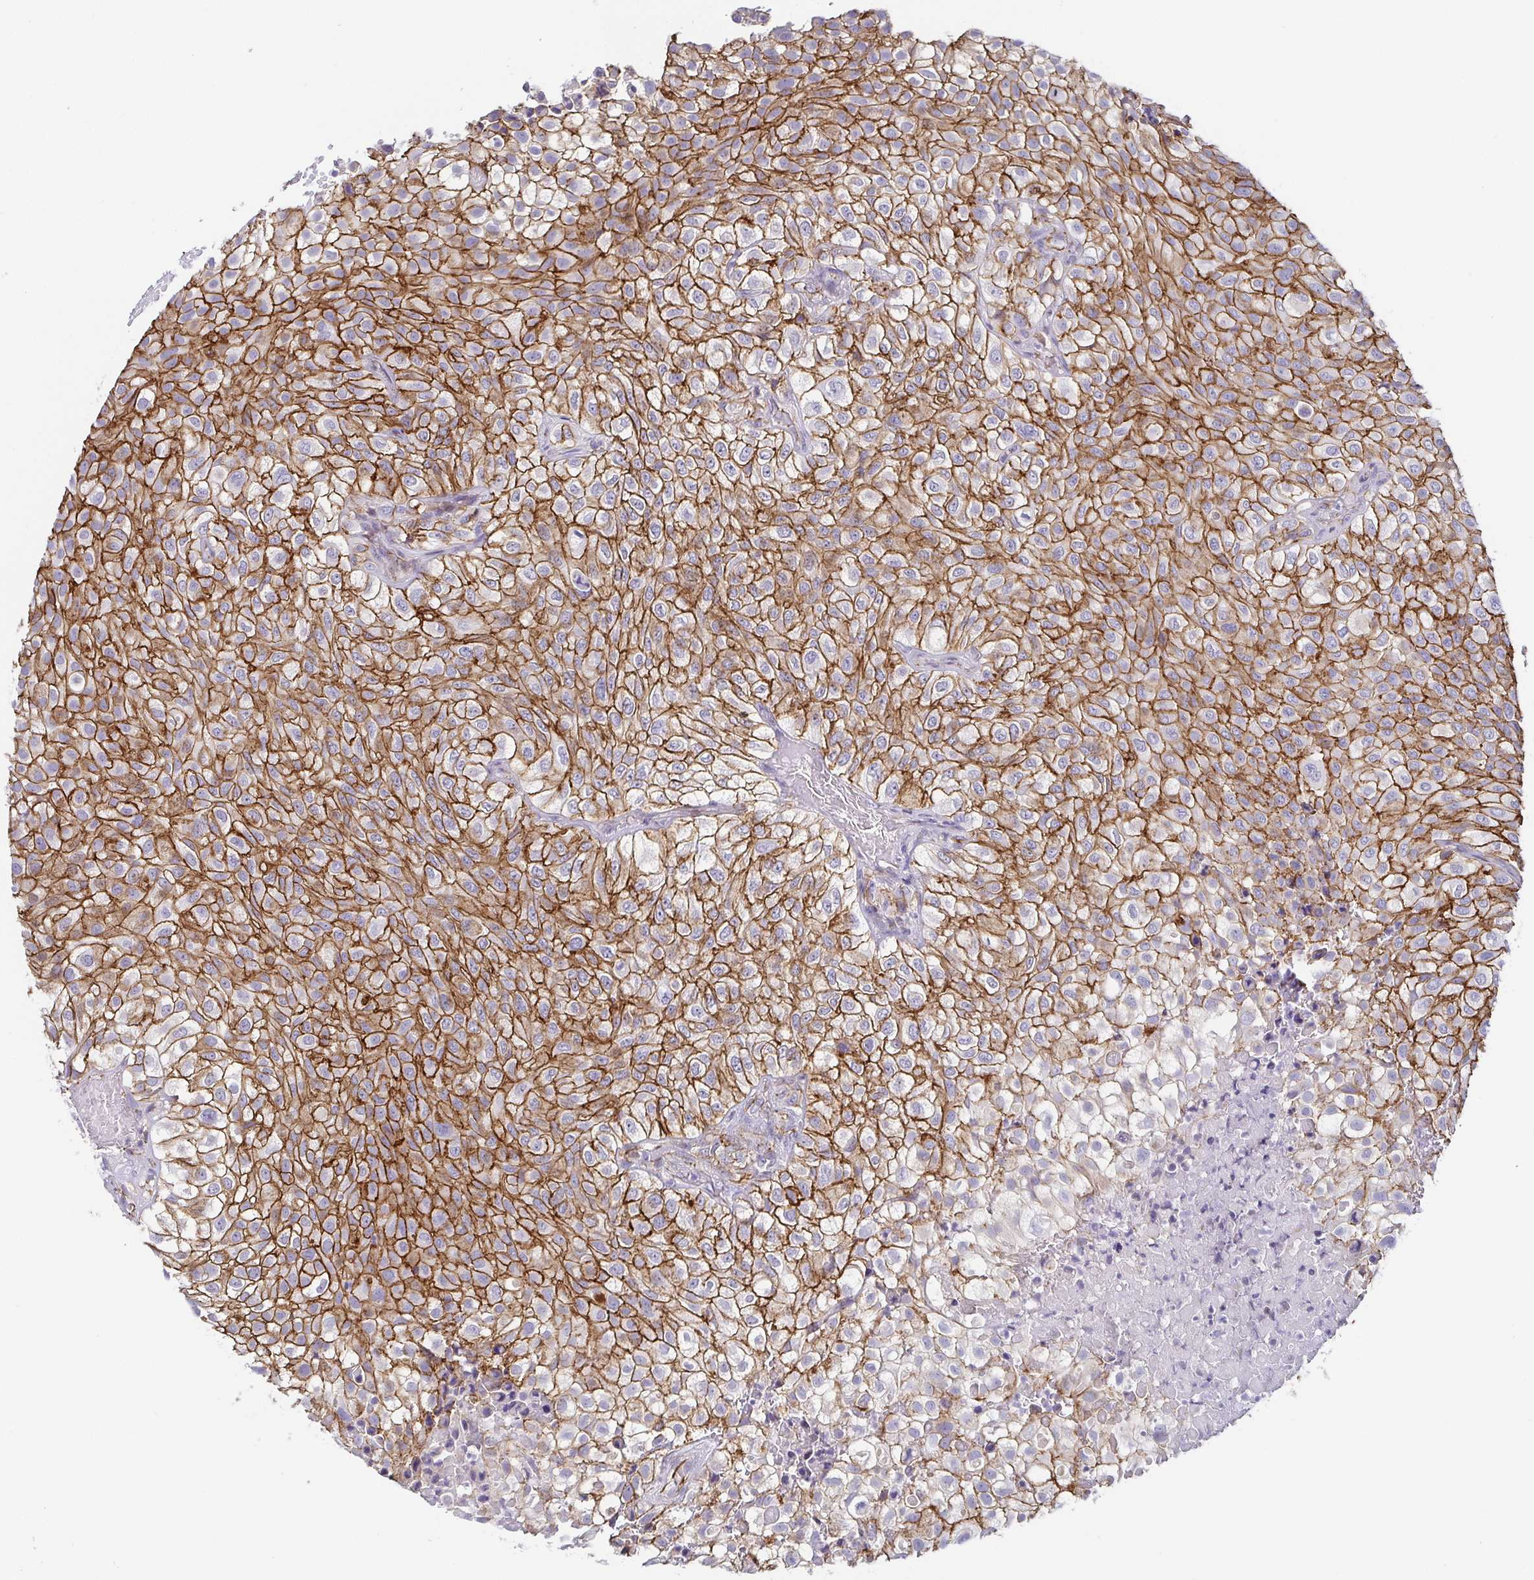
{"staining": {"intensity": "moderate", "quantity": ">75%", "location": "cytoplasmic/membranous"}, "tissue": "urothelial cancer", "cell_type": "Tumor cells", "image_type": "cancer", "snomed": [{"axis": "morphology", "description": "Urothelial carcinoma, High grade"}, {"axis": "topography", "description": "Urinary bladder"}], "caption": "Immunohistochemistry image of neoplastic tissue: human urothelial carcinoma (high-grade) stained using IHC exhibits medium levels of moderate protein expression localized specifically in the cytoplasmic/membranous of tumor cells, appearing as a cytoplasmic/membranous brown color.", "gene": "PIWIL3", "patient": {"sex": "male", "age": 56}}